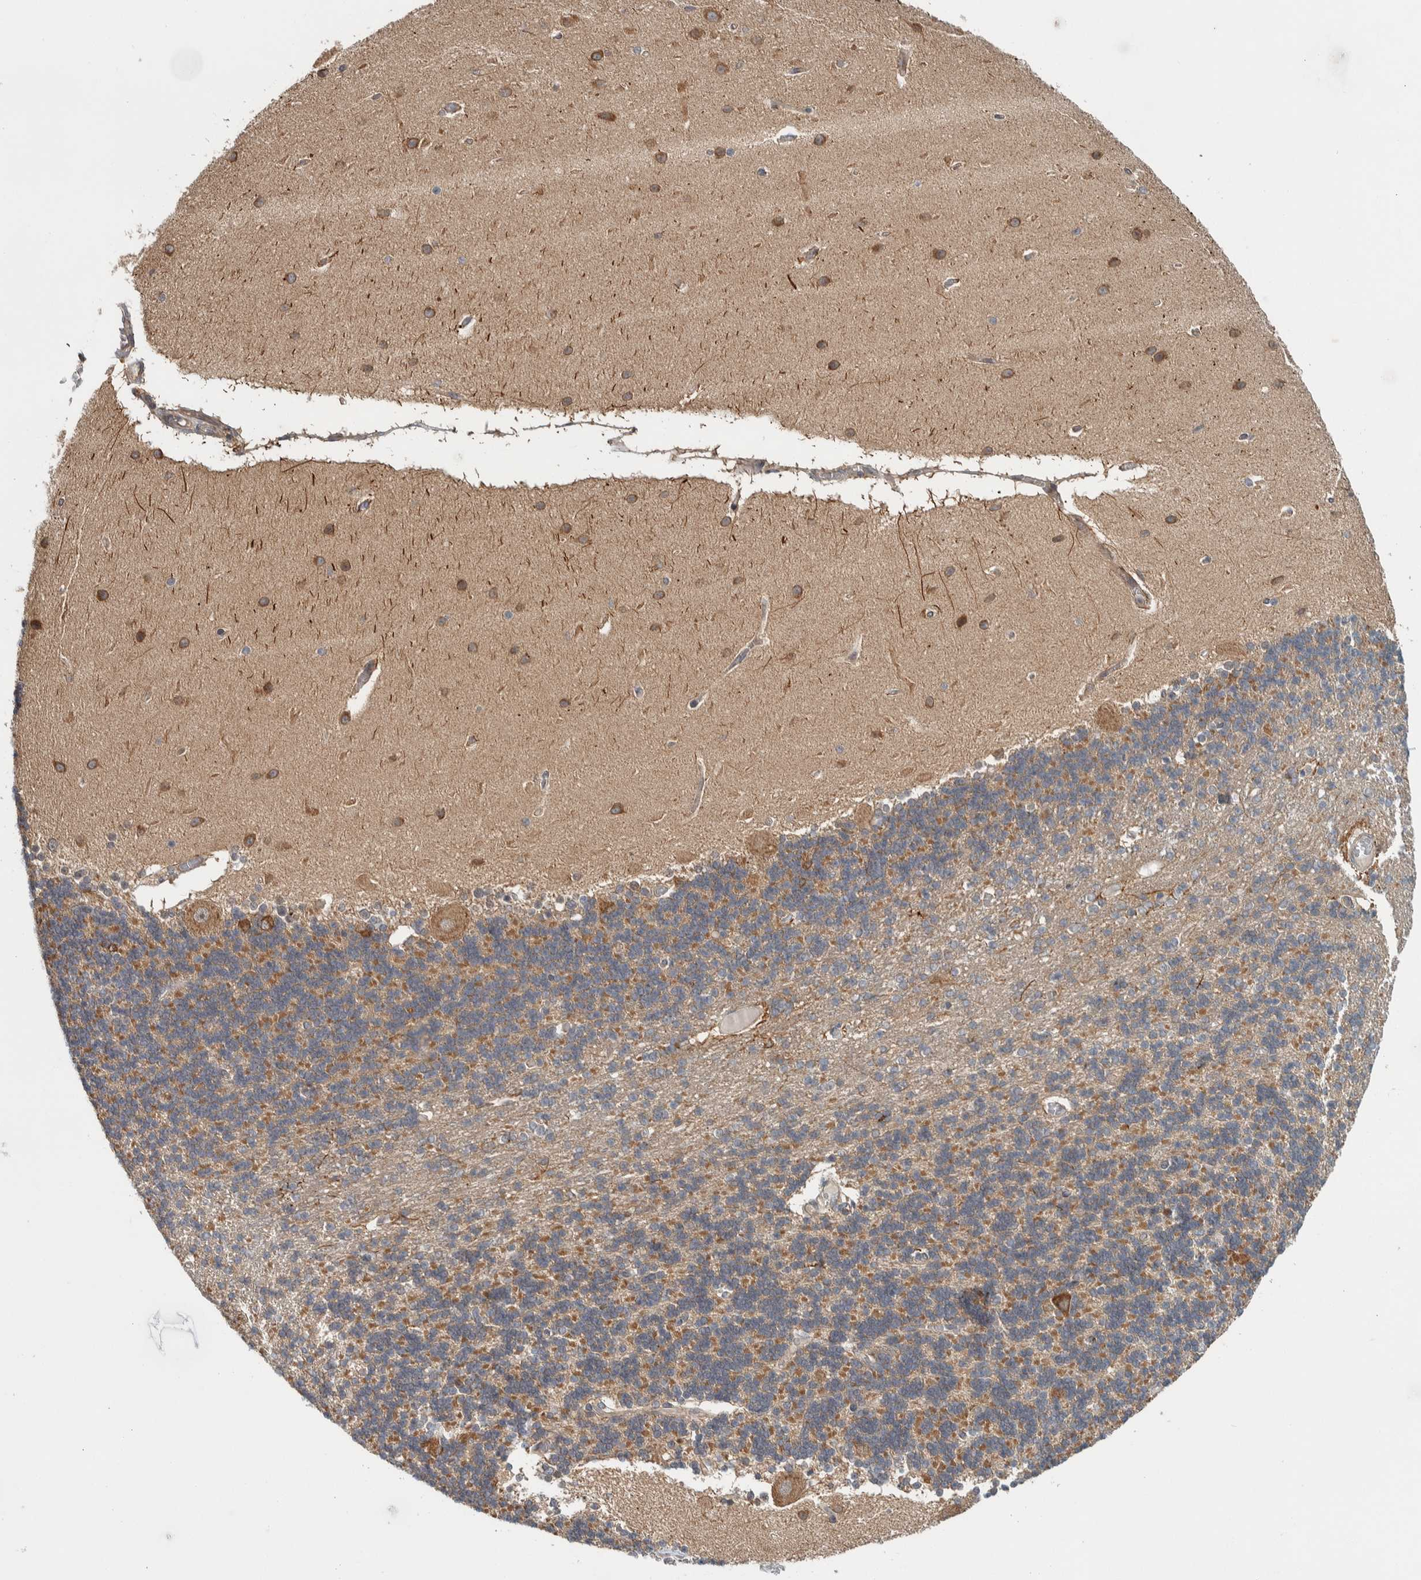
{"staining": {"intensity": "moderate", "quantity": "25%-75%", "location": "cytoplasmic/membranous"}, "tissue": "cerebellum", "cell_type": "Cells in granular layer", "image_type": "normal", "snomed": [{"axis": "morphology", "description": "Normal tissue, NOS"}, {"axis": "topography", "description": "Cerebellum"}], "caption": "Unremarkable cerebellum displays moderate cytoplasmic/membranous staining in about 25%-75% of cells in granular layer.", "gene": "TBC1D31", "patient": {"sex": "female", "age": 54}}